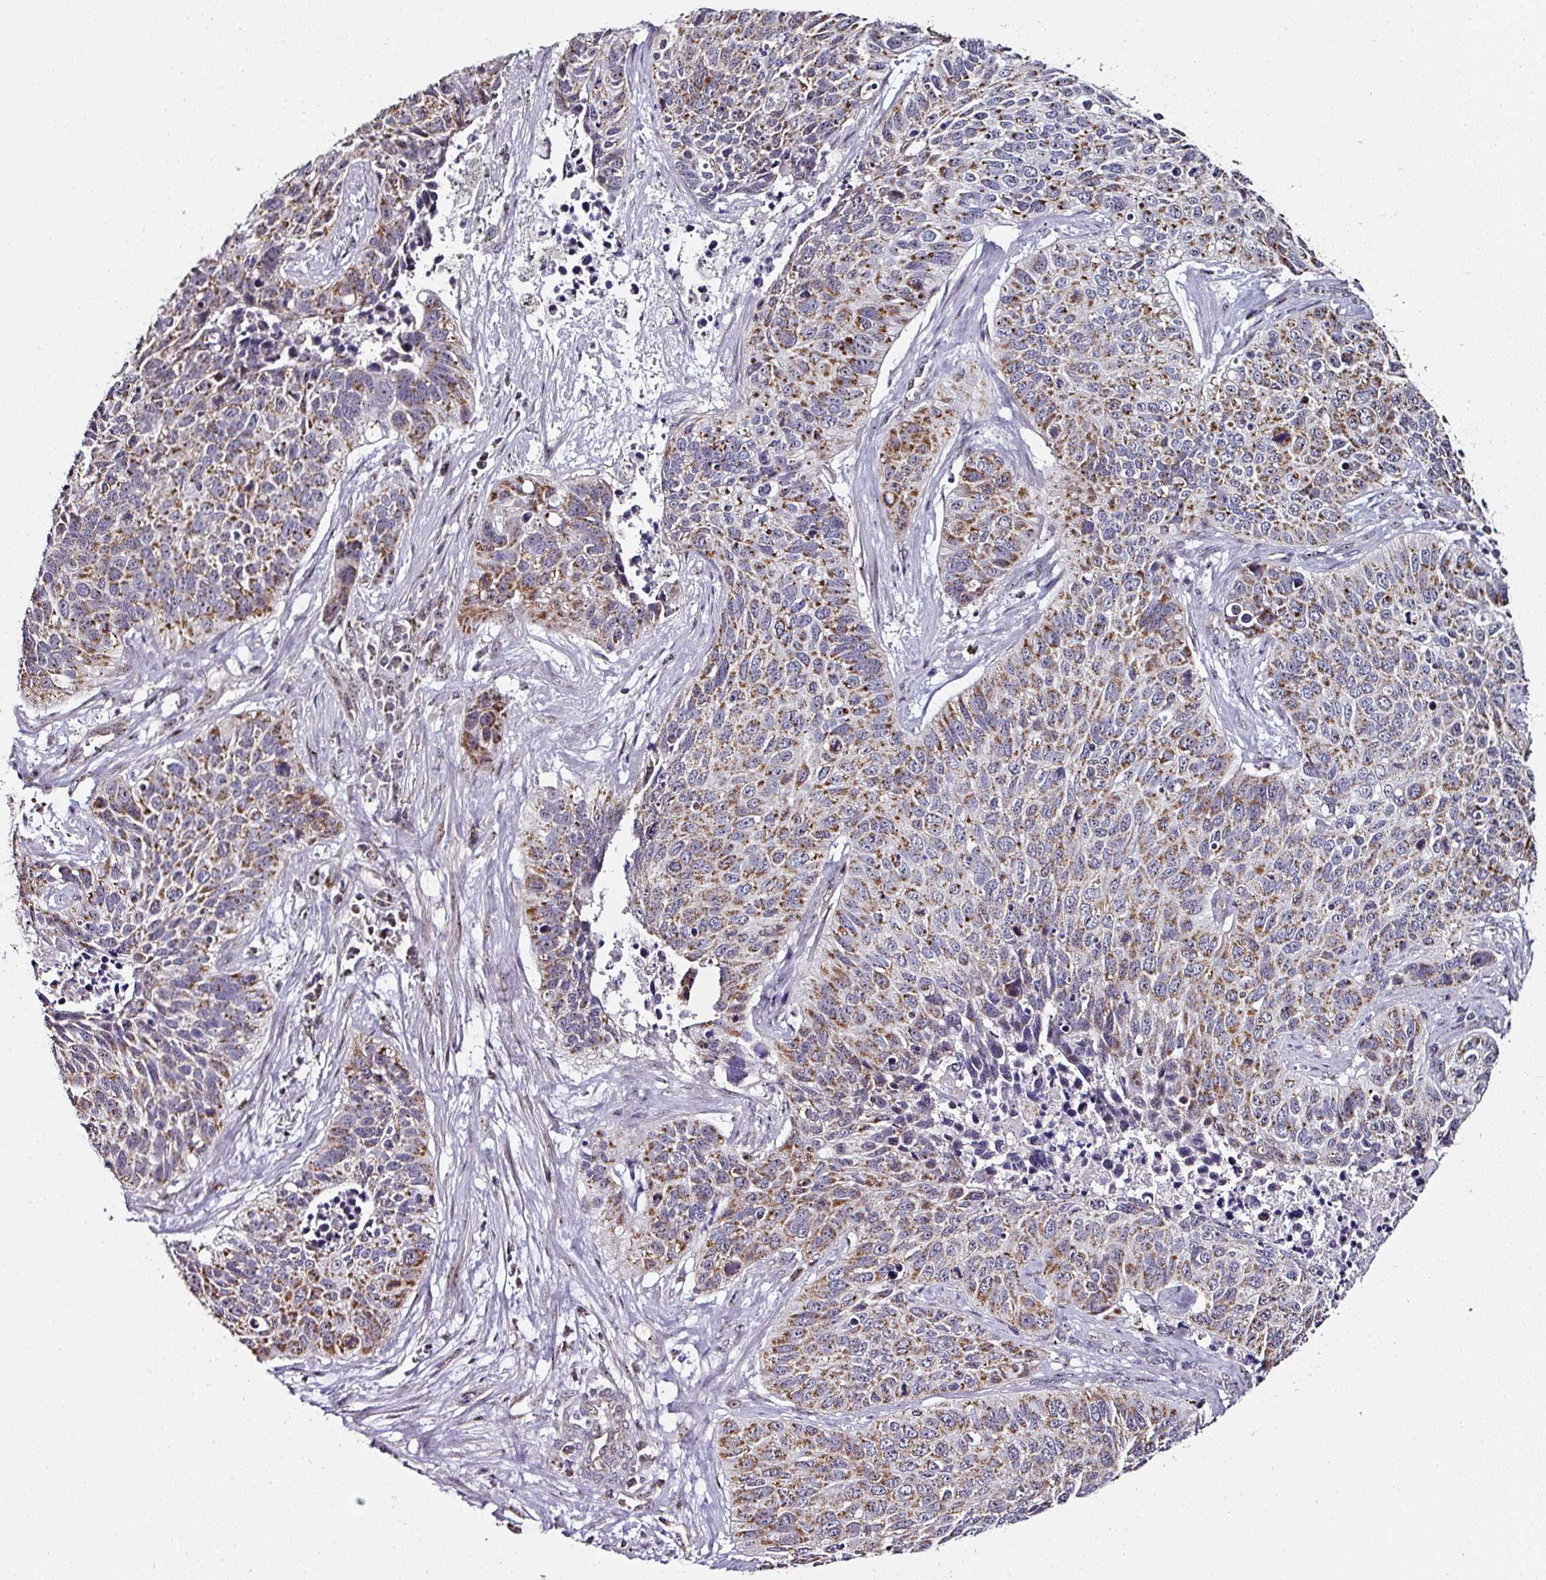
{"staining": {"intensity": "moderate", "quantity": ">75%", "location": "cytoplasmic/membranous,nuclear"}, "tissue": "lung cancer", "cell_type": "Tumor cells", "image_type": "cancer", "snomed": [{"axis": "morphology", "description": "Squamous cell carcinoma, NOS"}, {"axis": "topography", "description": "Lung"}], "caption": "About >75% of tumor cells in human lung cancer show moderate cytoplasmic/membranous and nuclear protein expression as visualized by brown immunohistochemical staining.", "gene": "NACC2", "patient": {"sex": "male", "age": 62}}